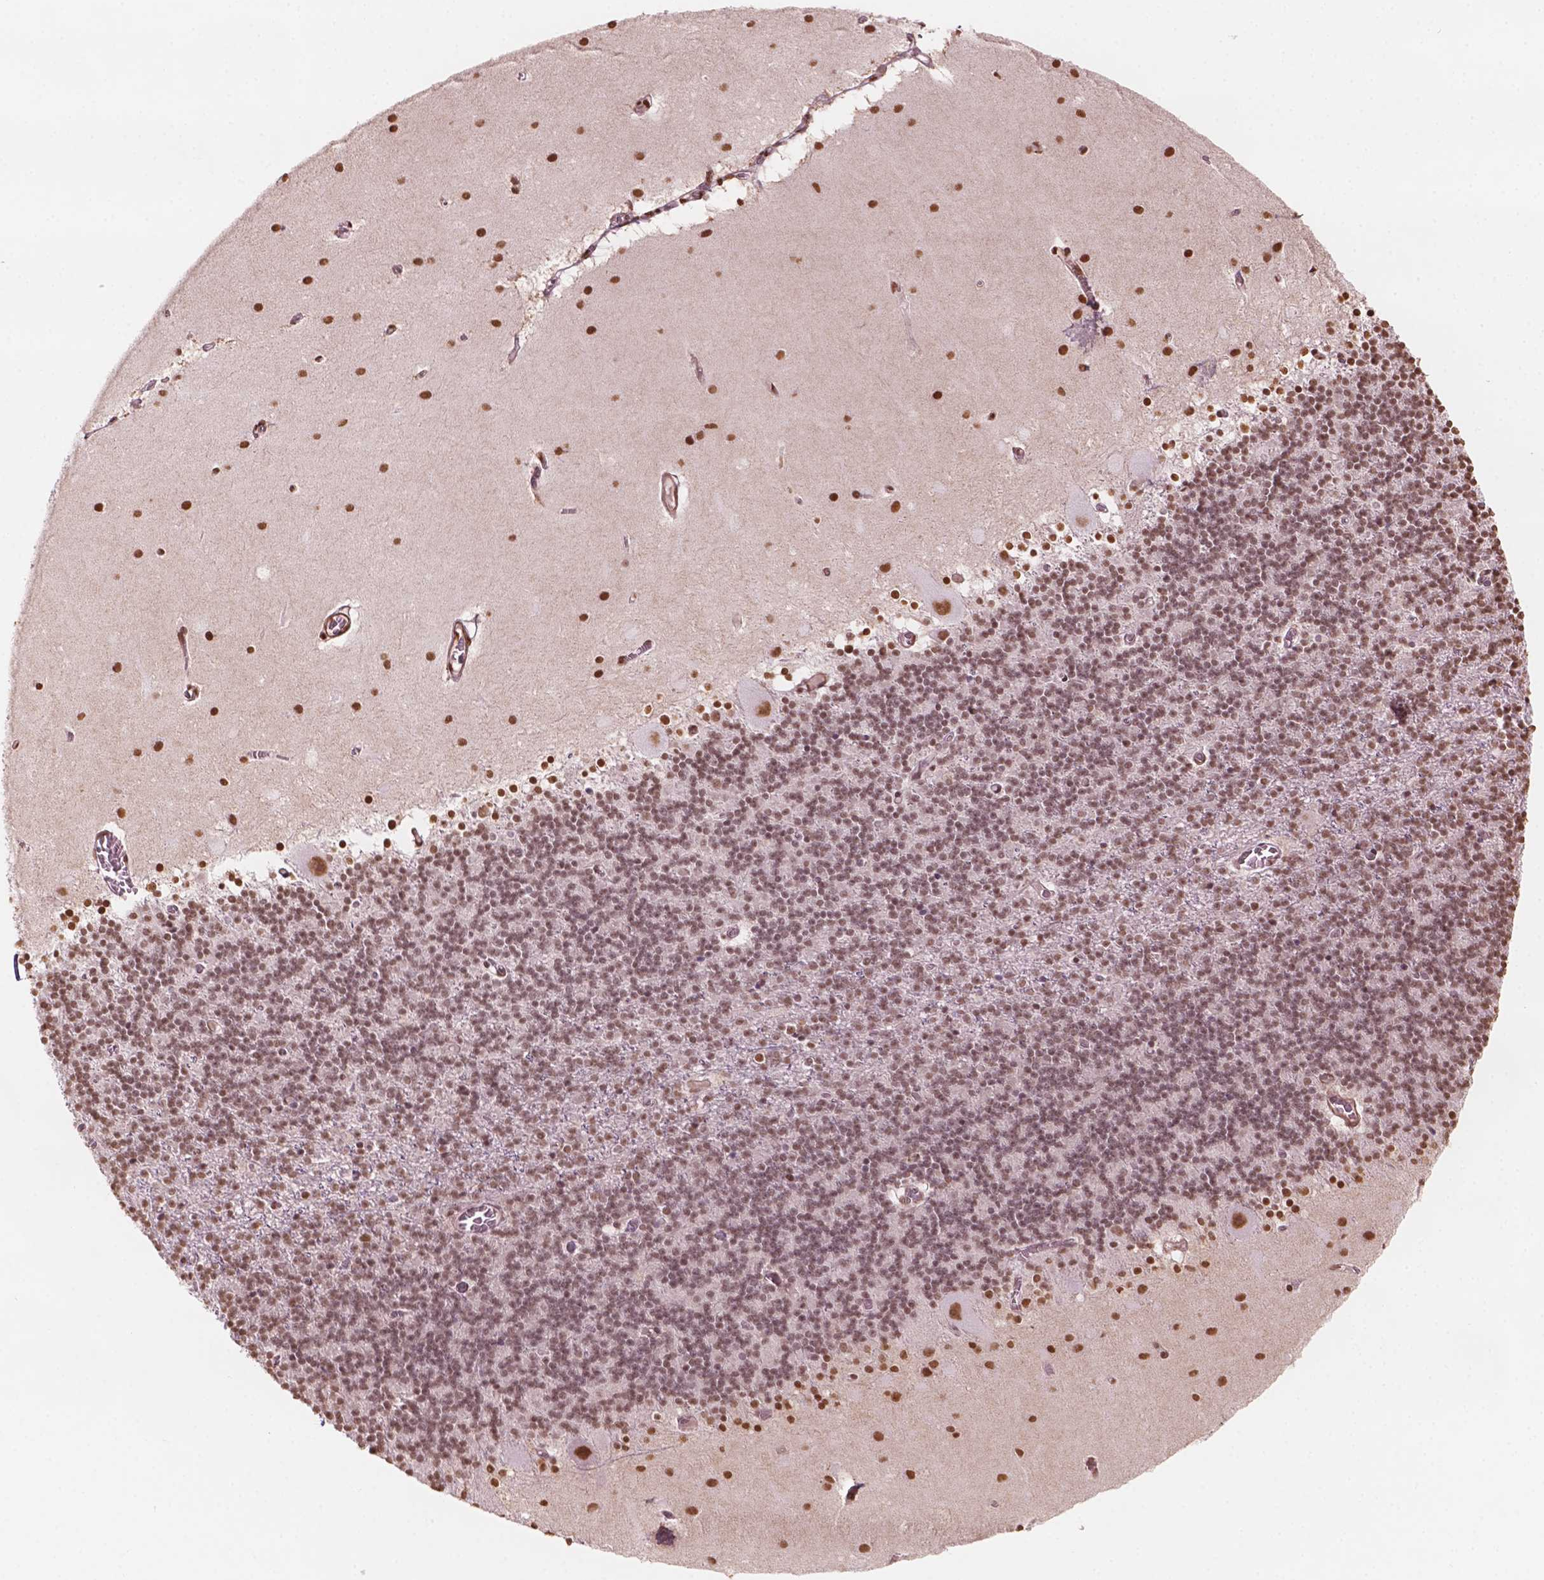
{"staining": {"intensity": "moderate", "quantity": ">75%", "location": "nuclear"}, "tissue": "cerebellum", "cell_type": "Cells in granular layer", "image_type": "normal", "snomed": [{"axis": "morphology", "description": "Normal tissue, NOS"}, {"axis": "topography", "description": "Cerebellum"}], "caption": "A medium amount of moderate nuclear expression is present in about >75% of cells in granular layer in unremarkable cerebellum. (DAB IHC with brightfield microscopy, high magnification).", "gene": "GTF3C5", "patient": {"sex": "male", "age": 70}}